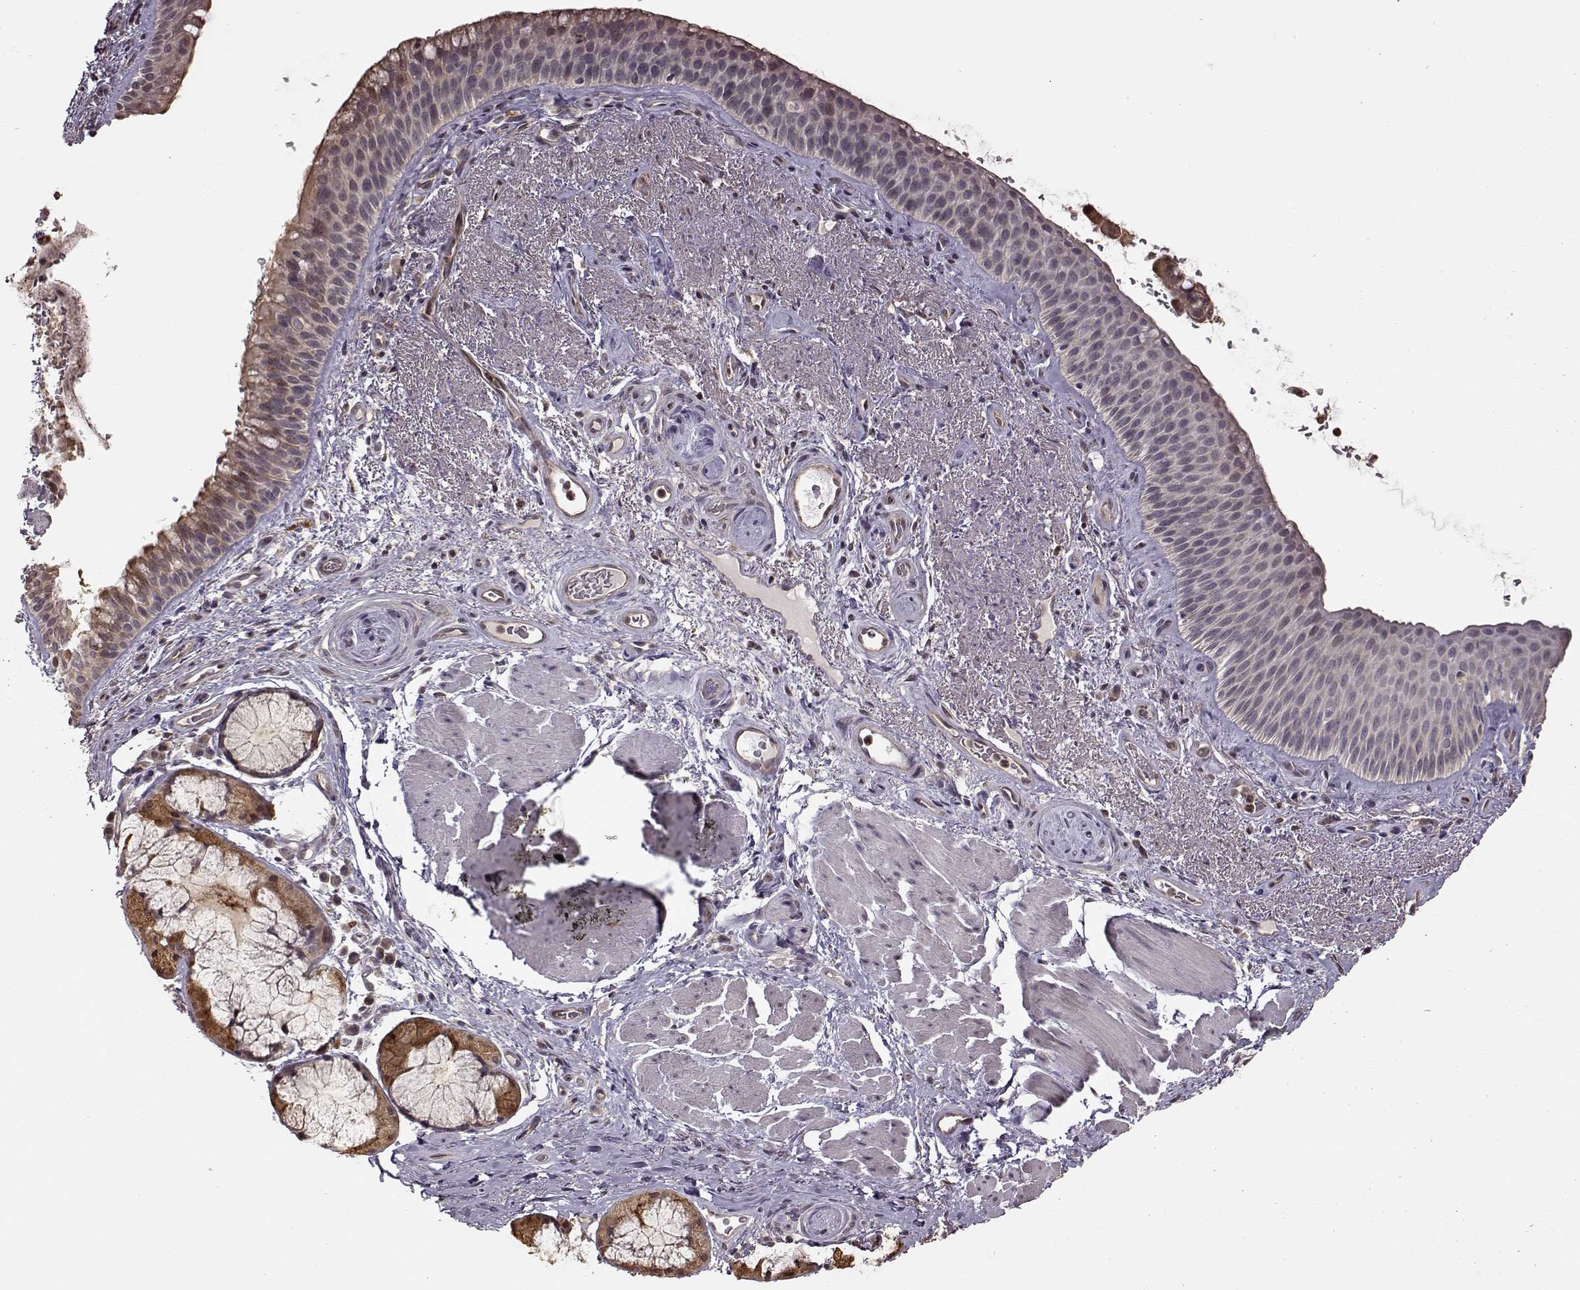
{"staining": {"intensity": "negative", "quantity": "none", "location": "none"}, "tissue": "bronchus", "cell_type": "Respiratory epithelial cells", "image_type": "normal", "snomed": [{"axis": "morphology", "description": "Normal tissue, NOS"}, {"axis": "topography", "description": "Bronchus"}], "caption": "Immunohistochemistry histopathology image of normal human bronchus stained for a protein (brown), which shows no staining in respiratory epithelial cells.", "gene": "CRB1", "patient": {"sex": "male", "age": 48}}